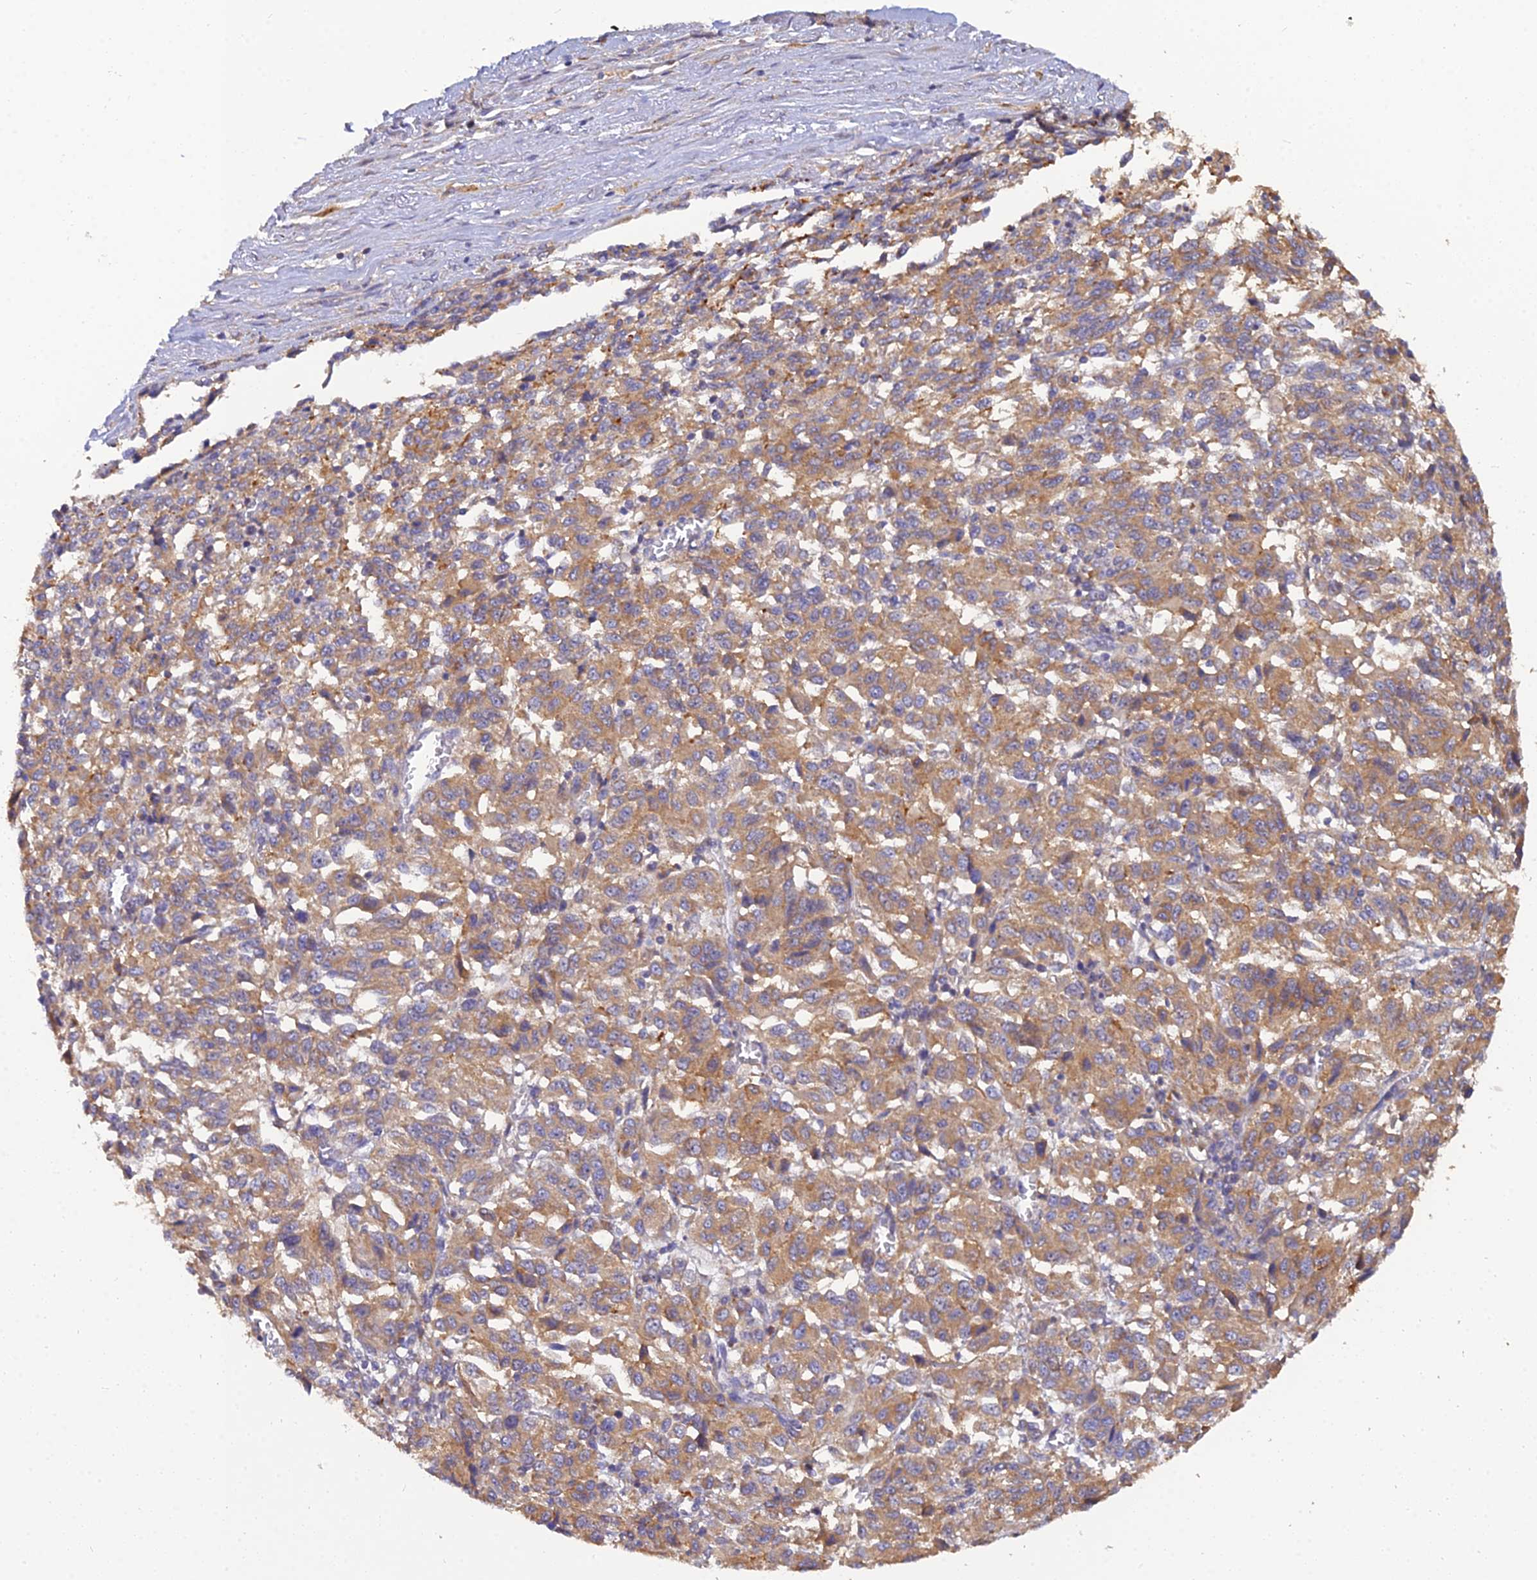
{"staining": {"intensity": "moderate", "quantity": ">75%", "location": "cytoplasmic/membranous"}, "tissue": "melanoma", "cell_type": "Tumor cells", "image_type": "cancer", "snomed": [{"axis": "morphology", "description": "Malignant melanoma, Metastatic site"}, {"axis": "topography", "description": "Lung"}], "caption": "Malignant melanoma (metastatic site) stained with immunohistochemistry exhibits moderate cytoplasmic/membranous staining in about >75% of tumor cells. (Stains: DAB (3,3'-diaminobenzidine) in brown, nuclei in blue, Microscopy: brightfield microscopy at high magnification).", "gene": "ARL8B", "patient": {"sex": "male", "age": 64}}